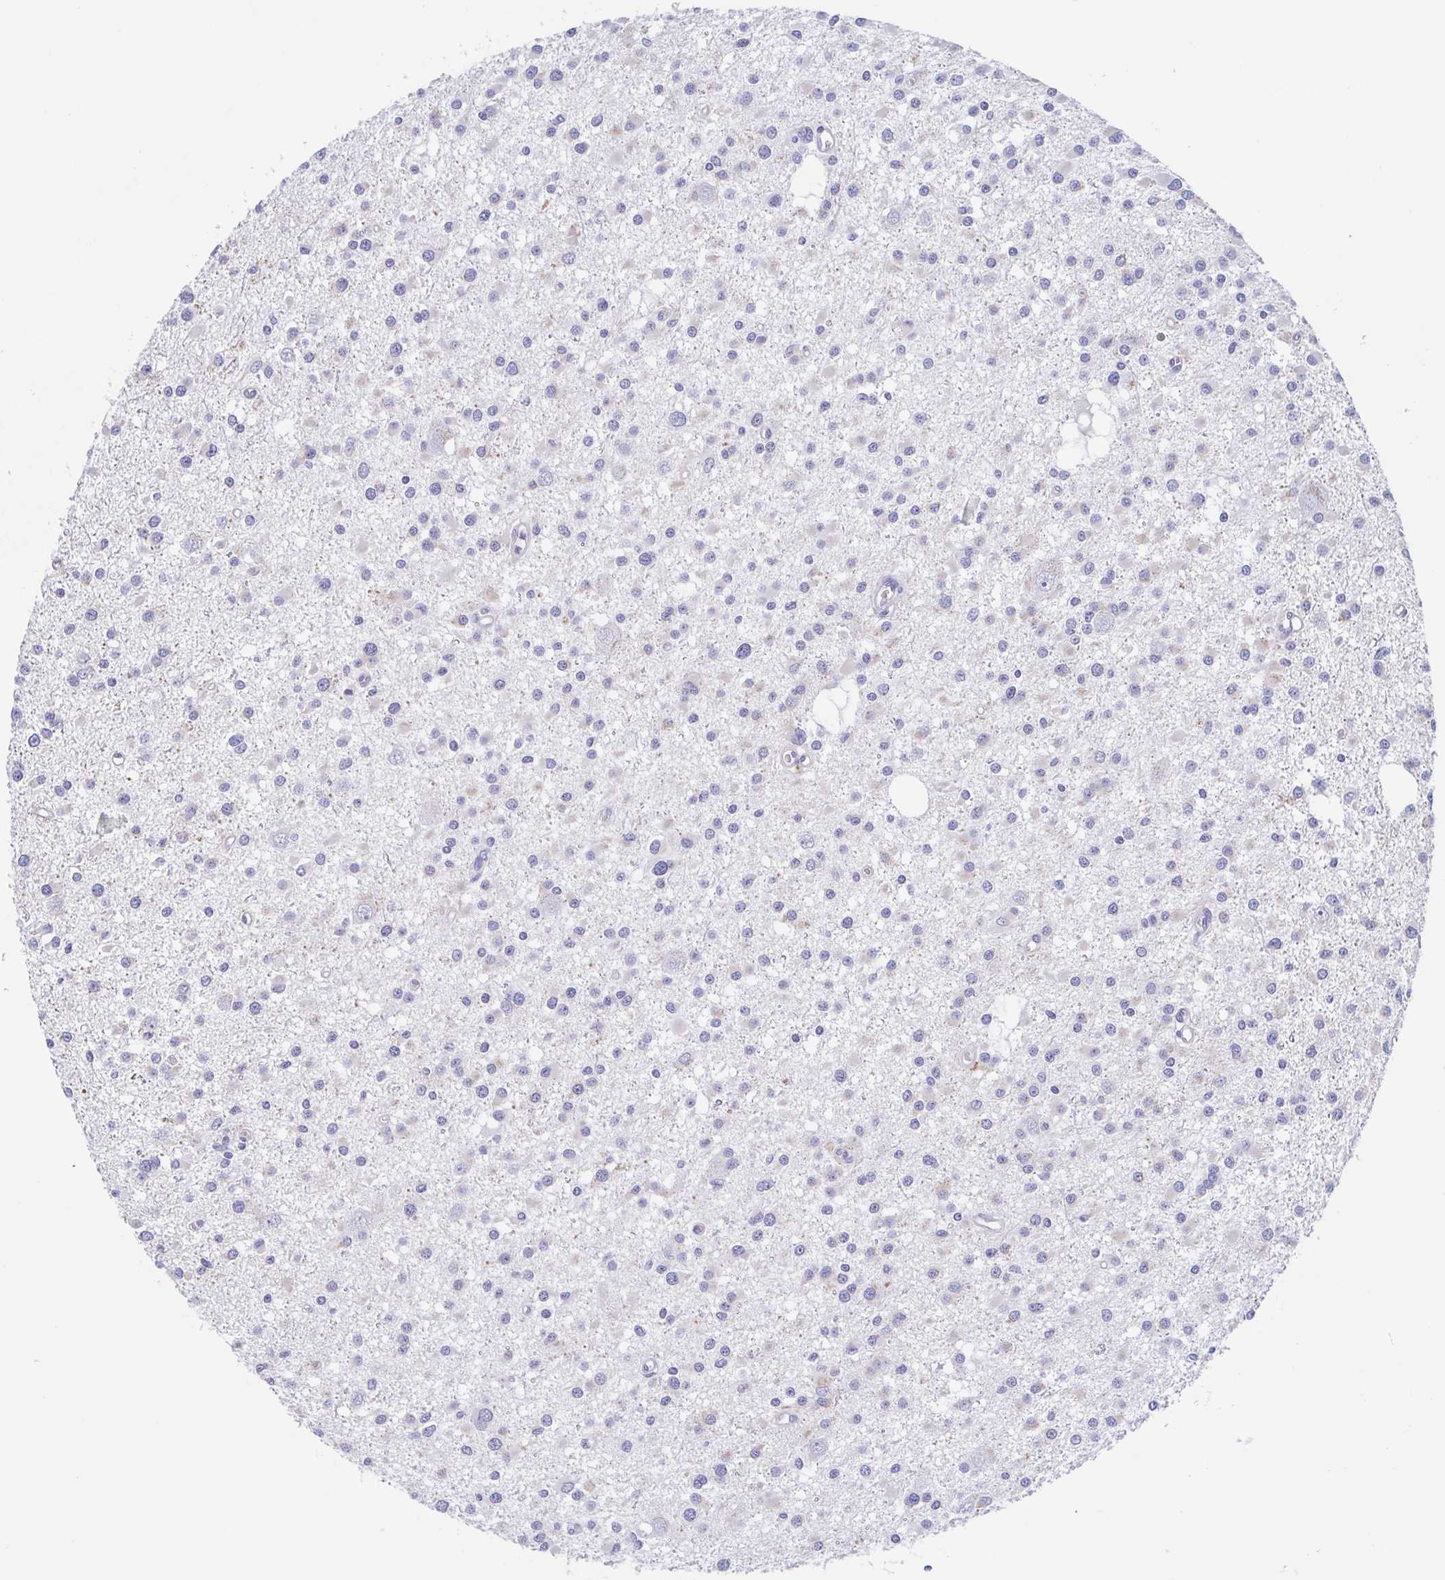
{"staining": {"intensity": "negative", "quantity": "none", "location": "none"}, "tissue": "glioma", "cell_type": "Tumor cells", "image_type": "cancer", "snomed": [{"axis": "morphology", "description": "Glioma, malignant, High grade"}, {"axis": "topography", "description": "Brain"}], "caption": "This image is of high-grade glioma (malignant) stained with IHC to label a protein in brown with the nuclei are counter-stained blue. There is no positivity in tumor cells. (DAB immunohistochemistry visualized using brightfield microscopy, high magnification).", "gene": "TEX12", "patient": {"sex": "male", "age": 54}}